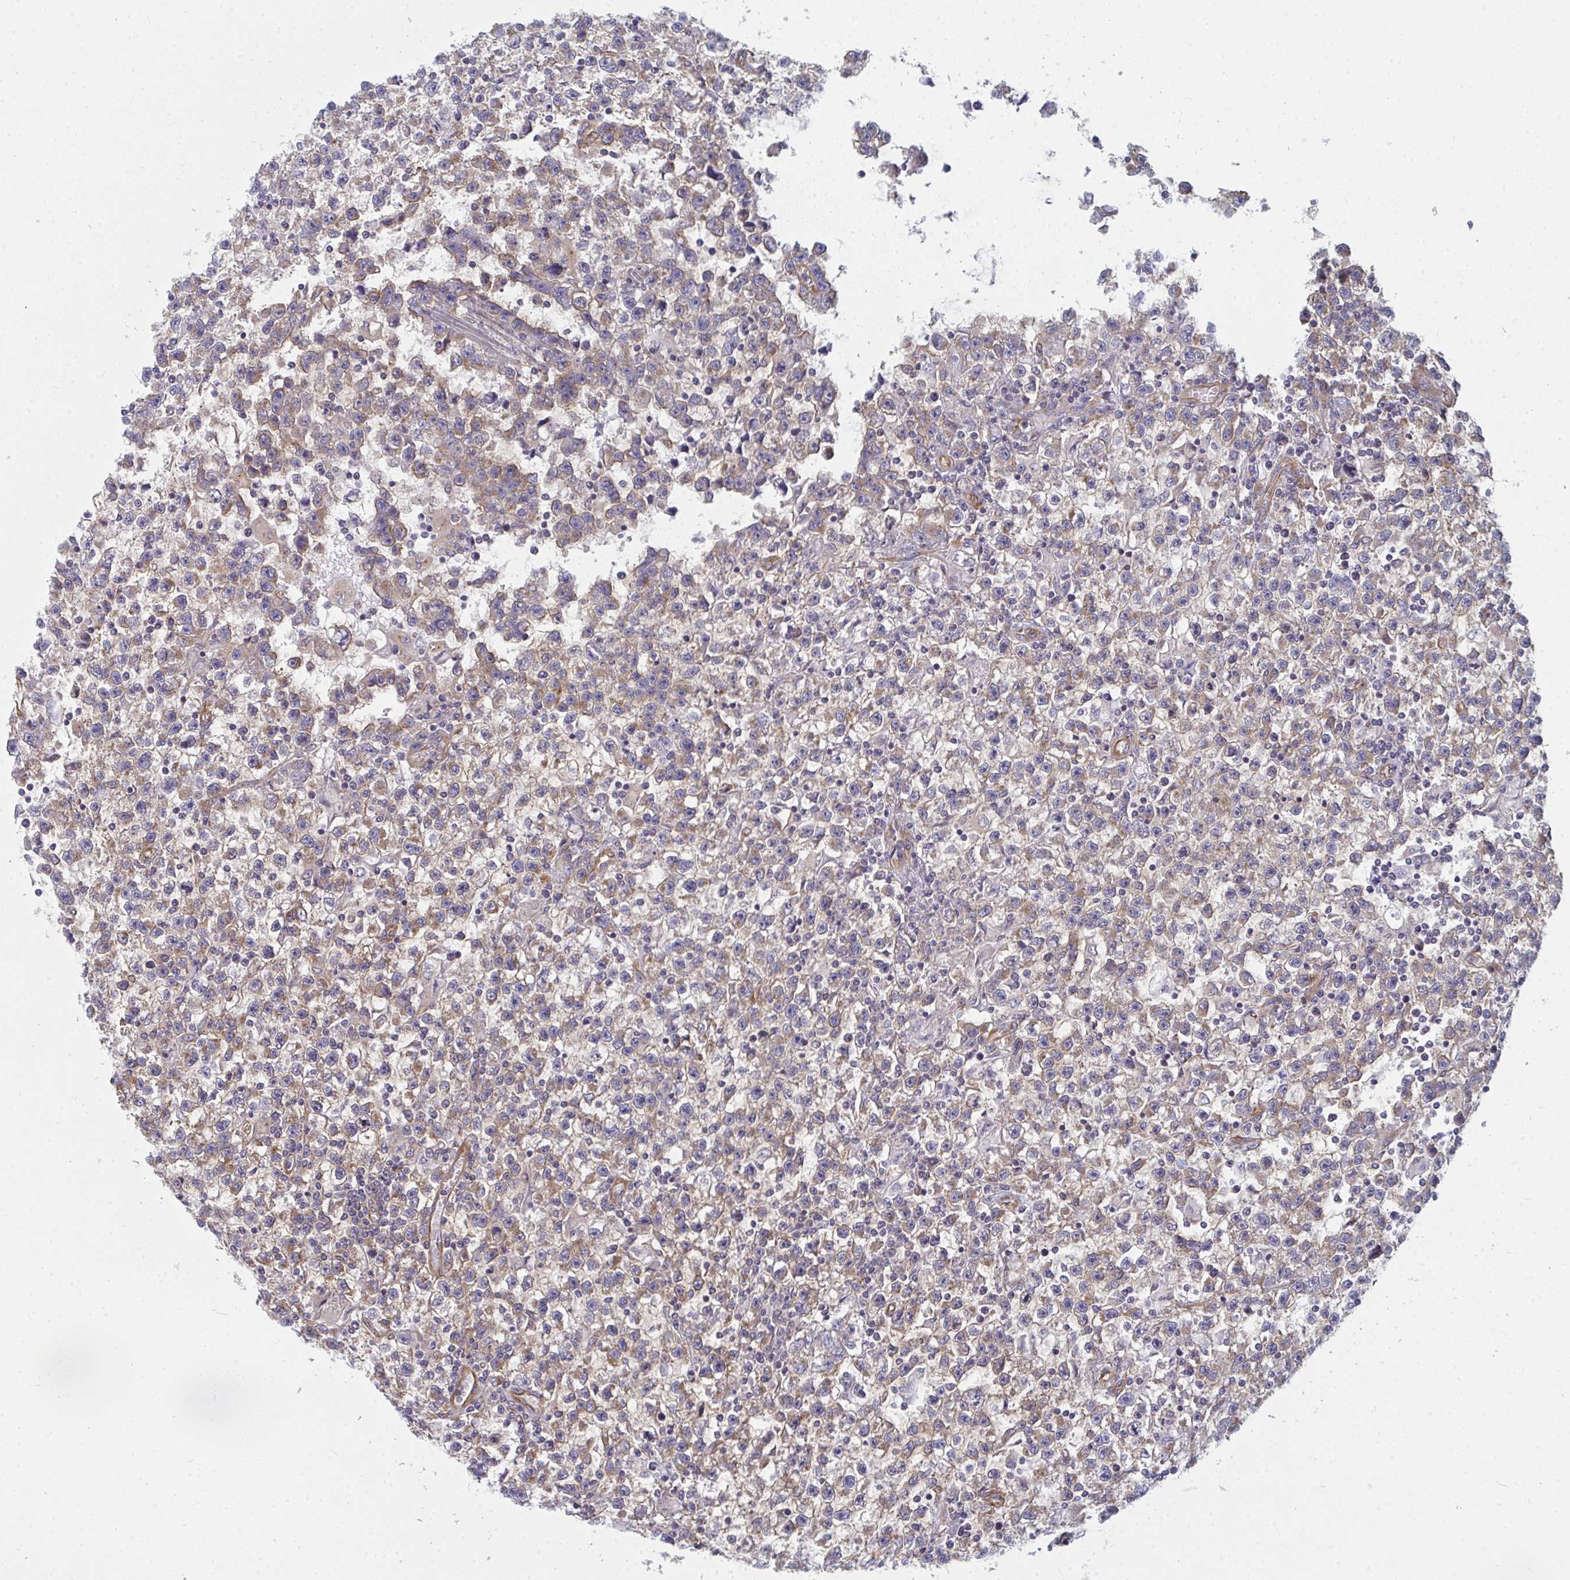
{"staining": {"intensity": "weak", "quantity": "25%-75%", "location": "cytoplasmic/membranous"}, "tissue": "testis cancer", "cell_type": "Tumor cells", "image_type": "cancer", "snomed": [{"axis": "morphology", "description": "Seminoma, NOS"}, {"axis": "topography", "description": "Testis"}], "caption": "A low amount of weak cytoplasmic/membranous positivity is seen in approximately 25%-75% of tumor cells in testis cancer (seminoma) tissue.", "gene": "DYNC1I2", "patient": {"sex": "male", "age": 31}}